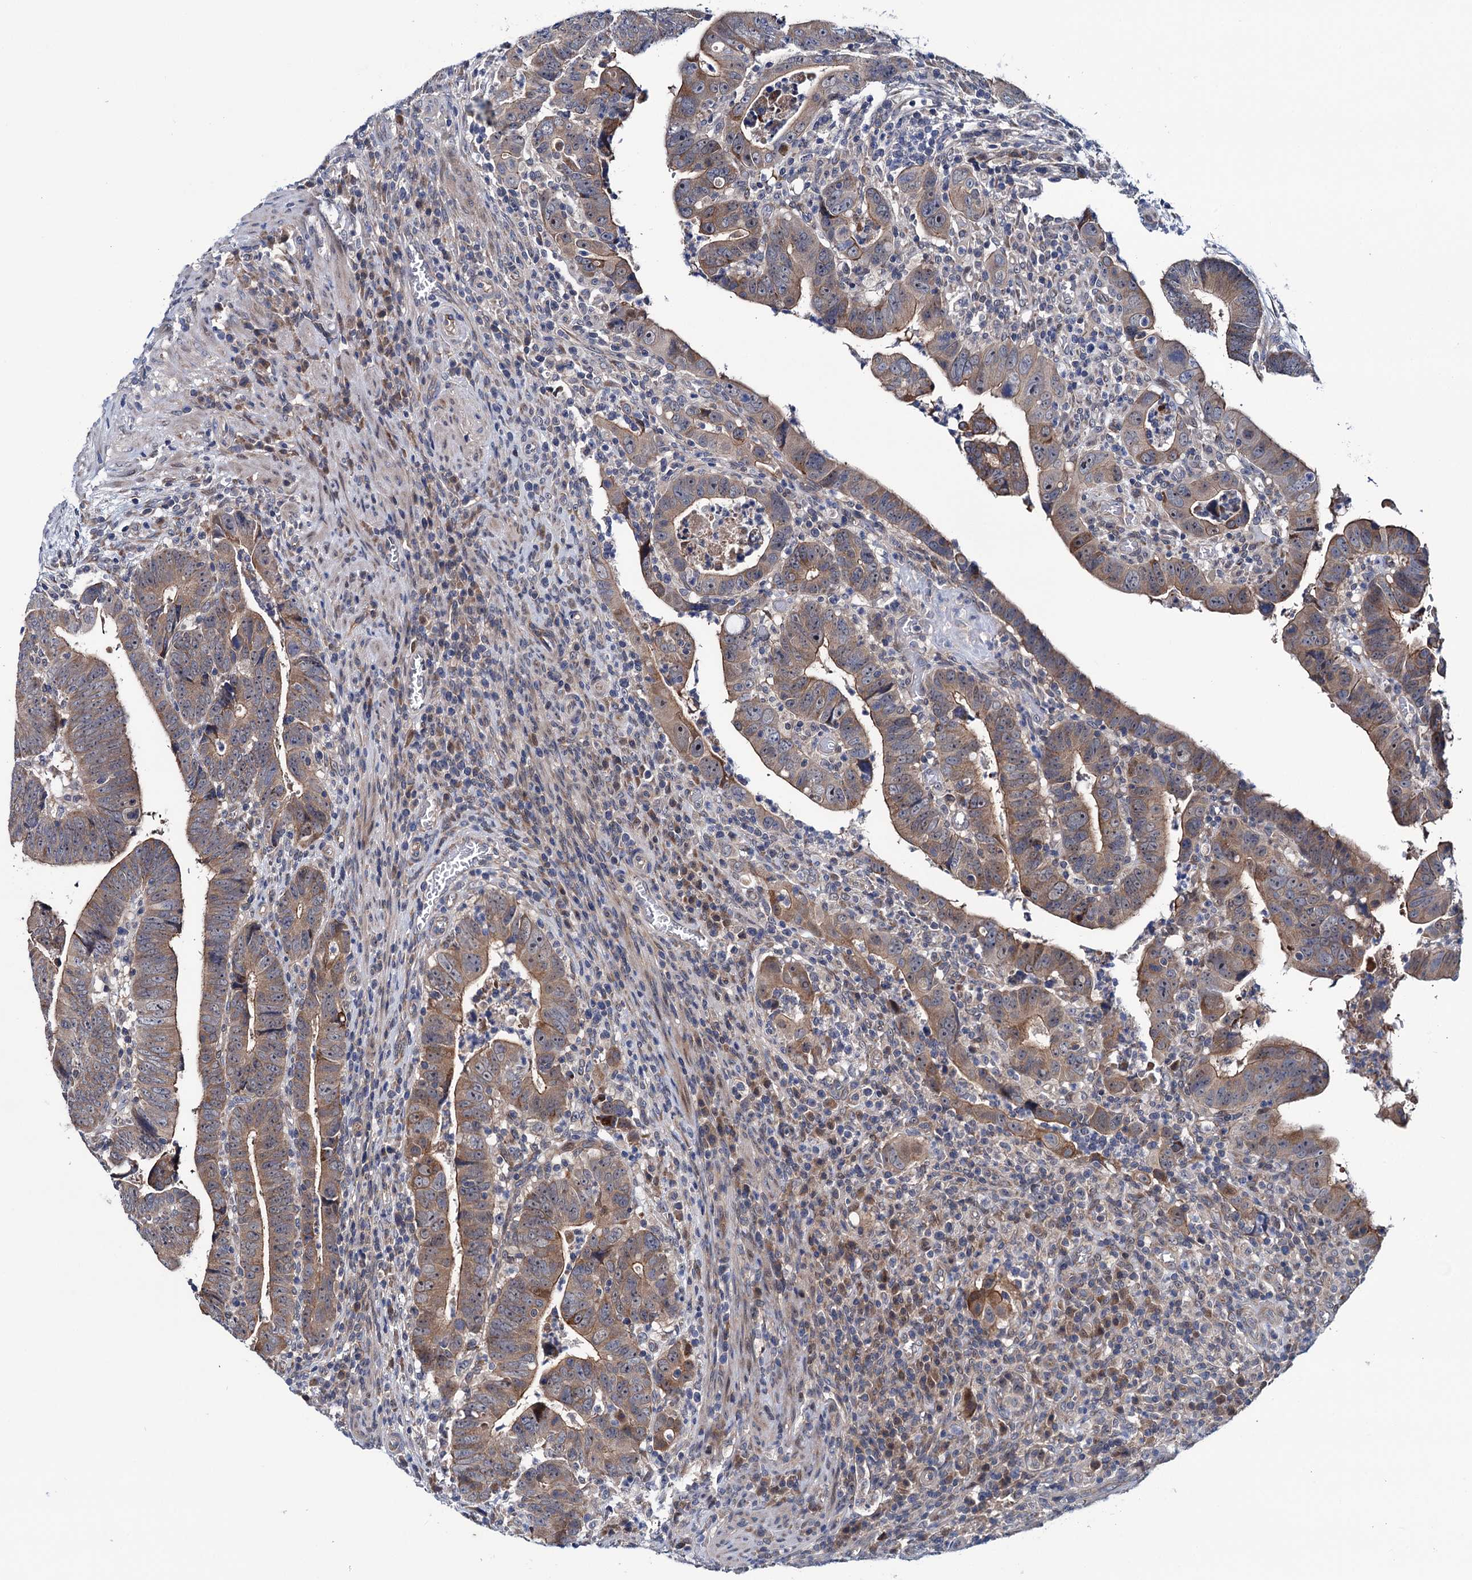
{"staining": {"intensity": "moderate", "quantity": "25%-75%", "location": "cytoplasmic/membranous"}, "tissue": "colorectal cancer", "cell_type": "Tumor cells", "image_type": "cancer", "snomed": [{"axis": "morphology", "description": "Normal tissue, NOS"}, {"axis": "morphology", "description": "Adenocarcinoma, NOS"}, {"axis": "topography", "description": "Rectum"}], "caption": "High-magnification brightfield microscopy of colorectal cancer stained with DAB (brown) and counterstained with hematoxylin (blue). tumor cells exhibit moderate cytoplasmic/membranous positivity is seen in about25%-75% of cells. (brown staining indicates protein expression, while blue staining denotes nuclei).", "gene": "EYA4", "patient": {"sex": "female", "age": 65}}